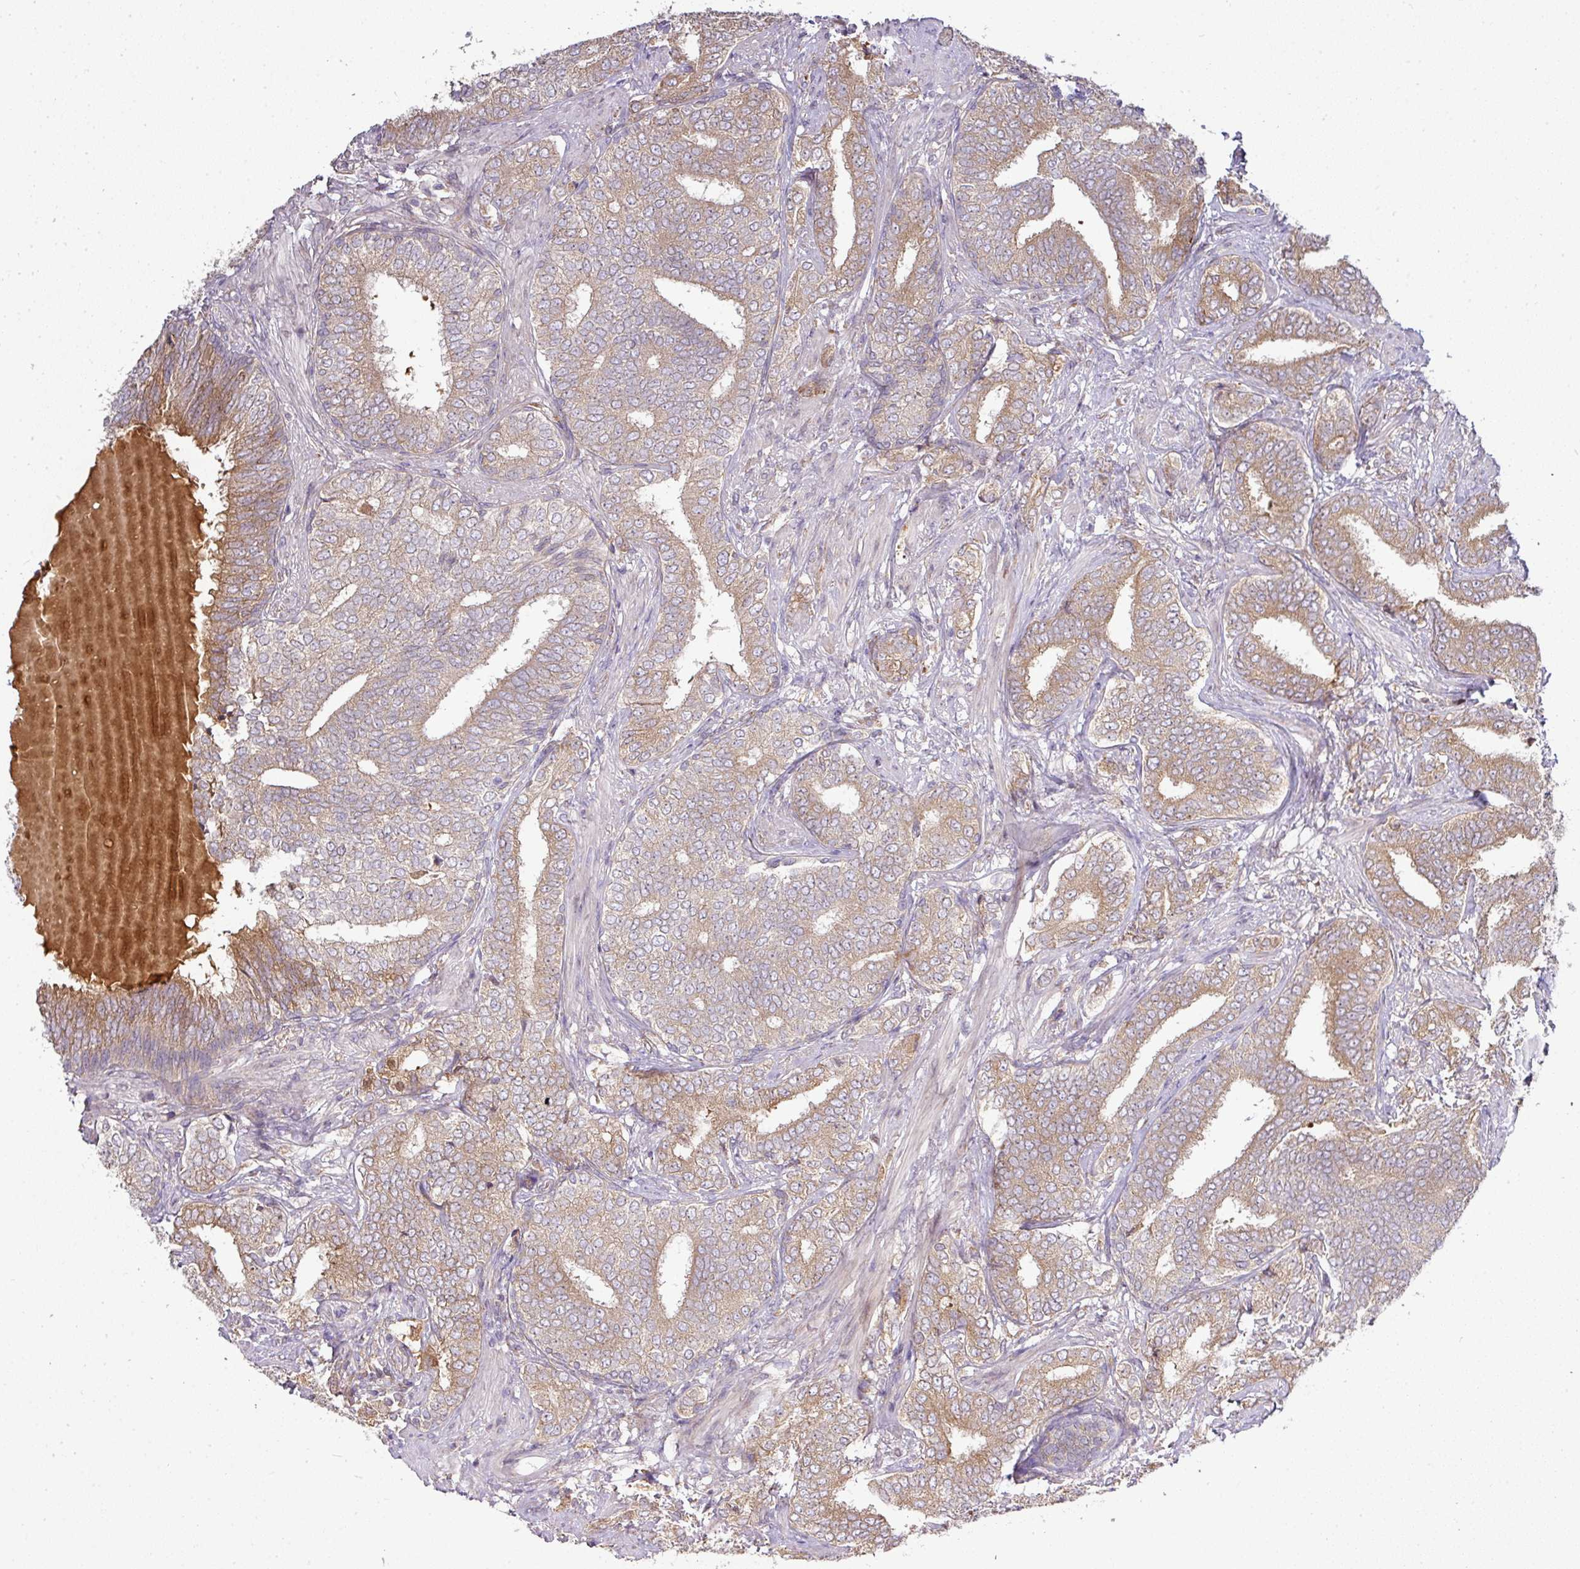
{"staining": {"intensity": "moderate", "quantity": "25%-75%", "location": "cytoplasmic/membranous"}, "tissue": "prostate cancer", "cell_type": "Tumor cells", "image_type": "cancer", "snomed": [{"axis": "morphology", "description": "Adenocarcinoma, High grade"}, {"axis": "topography", "description": "Prostate"}], "caption": "A brown stain labels moderate cytoplasmic/membranous positivity of a protein in human high-grade adenocarcinoma (prostate) tumor cells.", "gene": "GALP", "patient": {"sex": "male", "age": 72}}